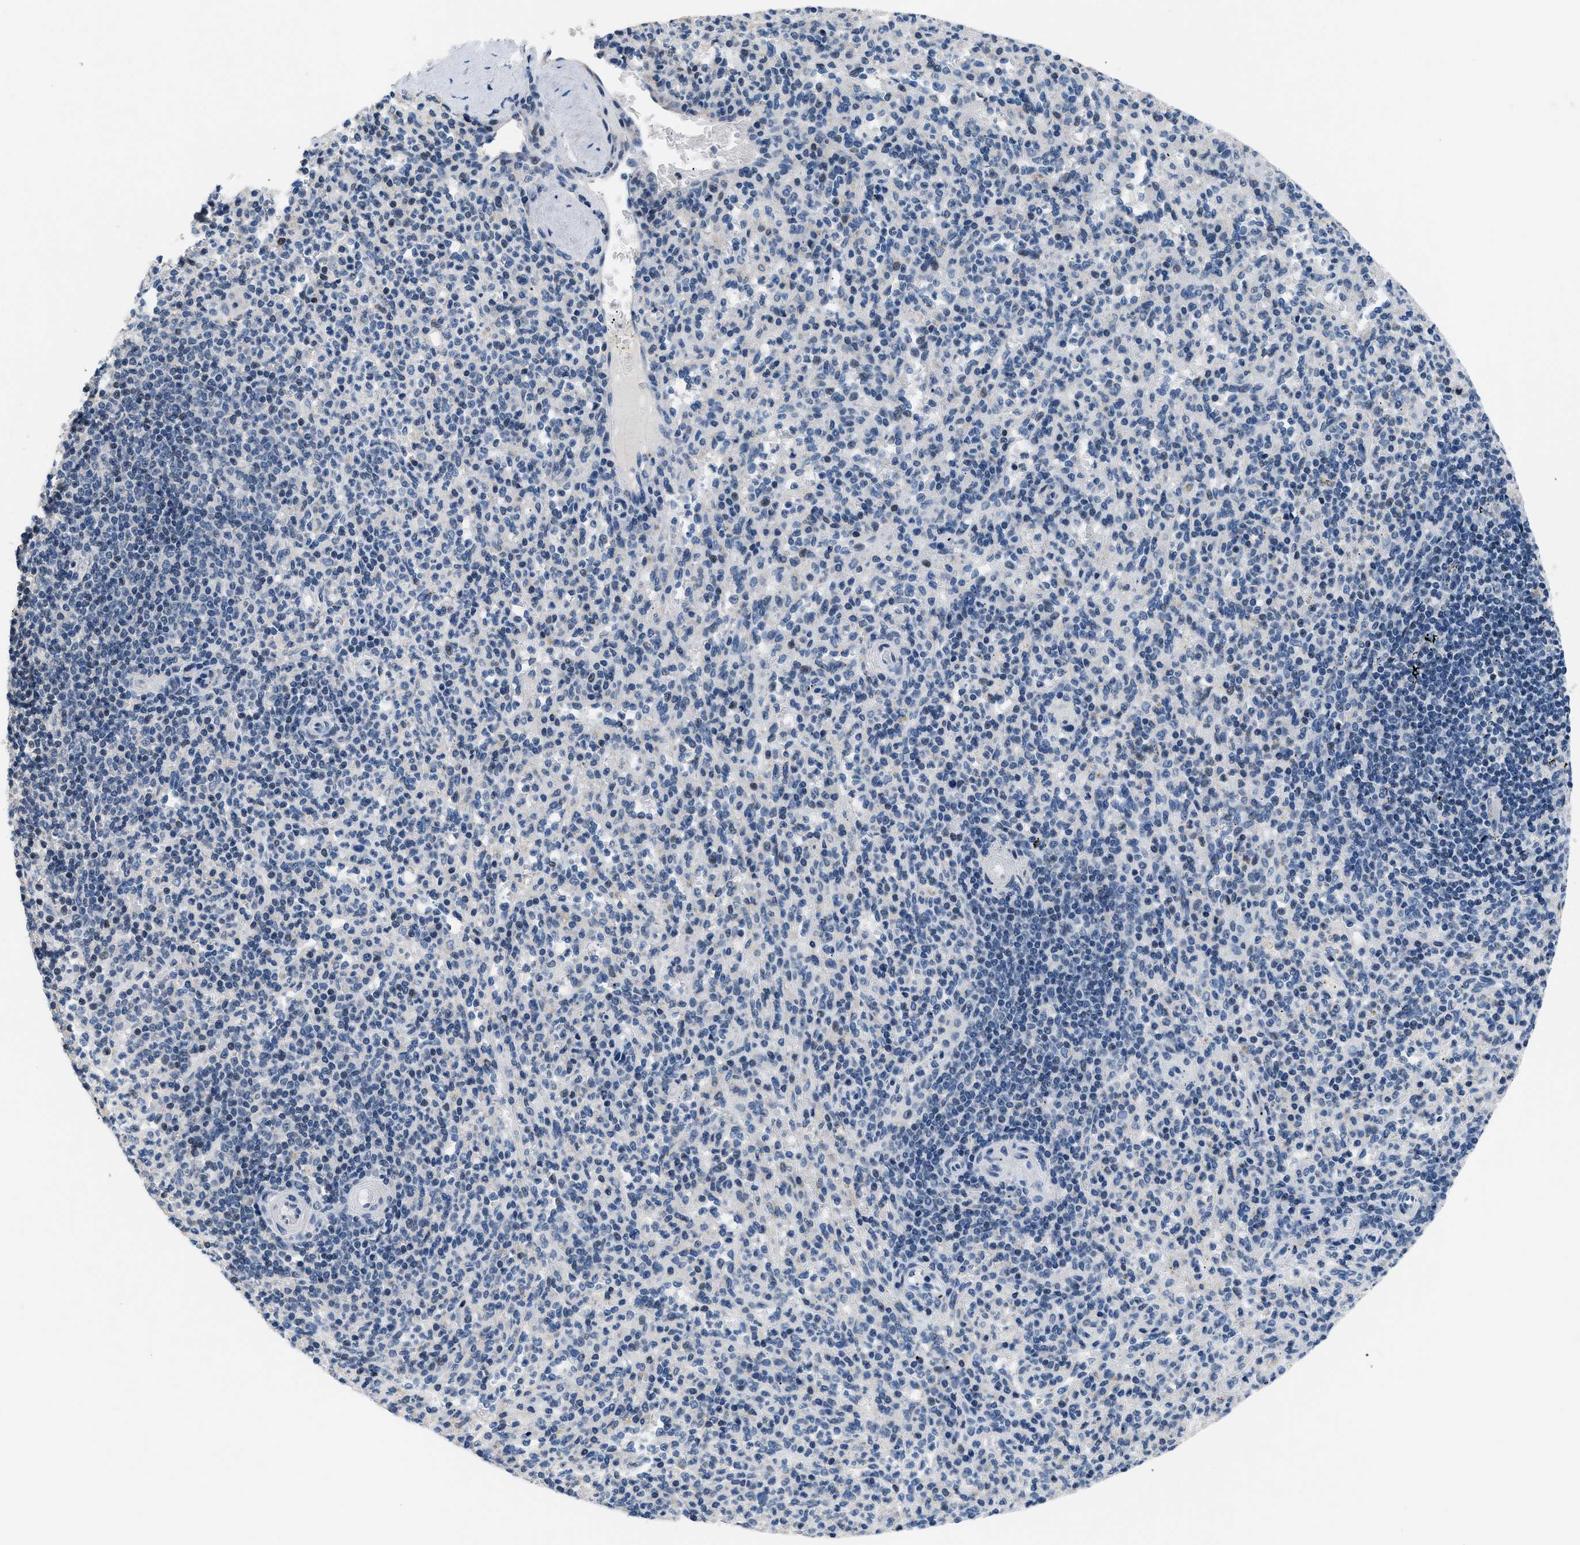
{"staining": {"intensity": "moderate", "quantity": "<25%", "location": "cytoplasmic/membranous"}, "tissue": "spleen", "cell_type": "Cells in red pulp", "image_type": "normal", "snomed": [{"axis": "morphology", "description": "Normal tissue, NOS"}, {"axis": "topography", "description": "Spleen"}], "caption": "Immunohistochemistry (IHC) staining of benign spleen, which displays low levels of moderate cytoplasmic/membranous expression in approximately <25% of cells in red pulp indicating moderate cytoplasmic/membranous protein expression. The staining was performed using DAB (brown) for protein detection and nuclei were counterstained in hematoxylin (blue).", "gene": "KCNC3", "patient": {"sex": "male", "age": 36}}